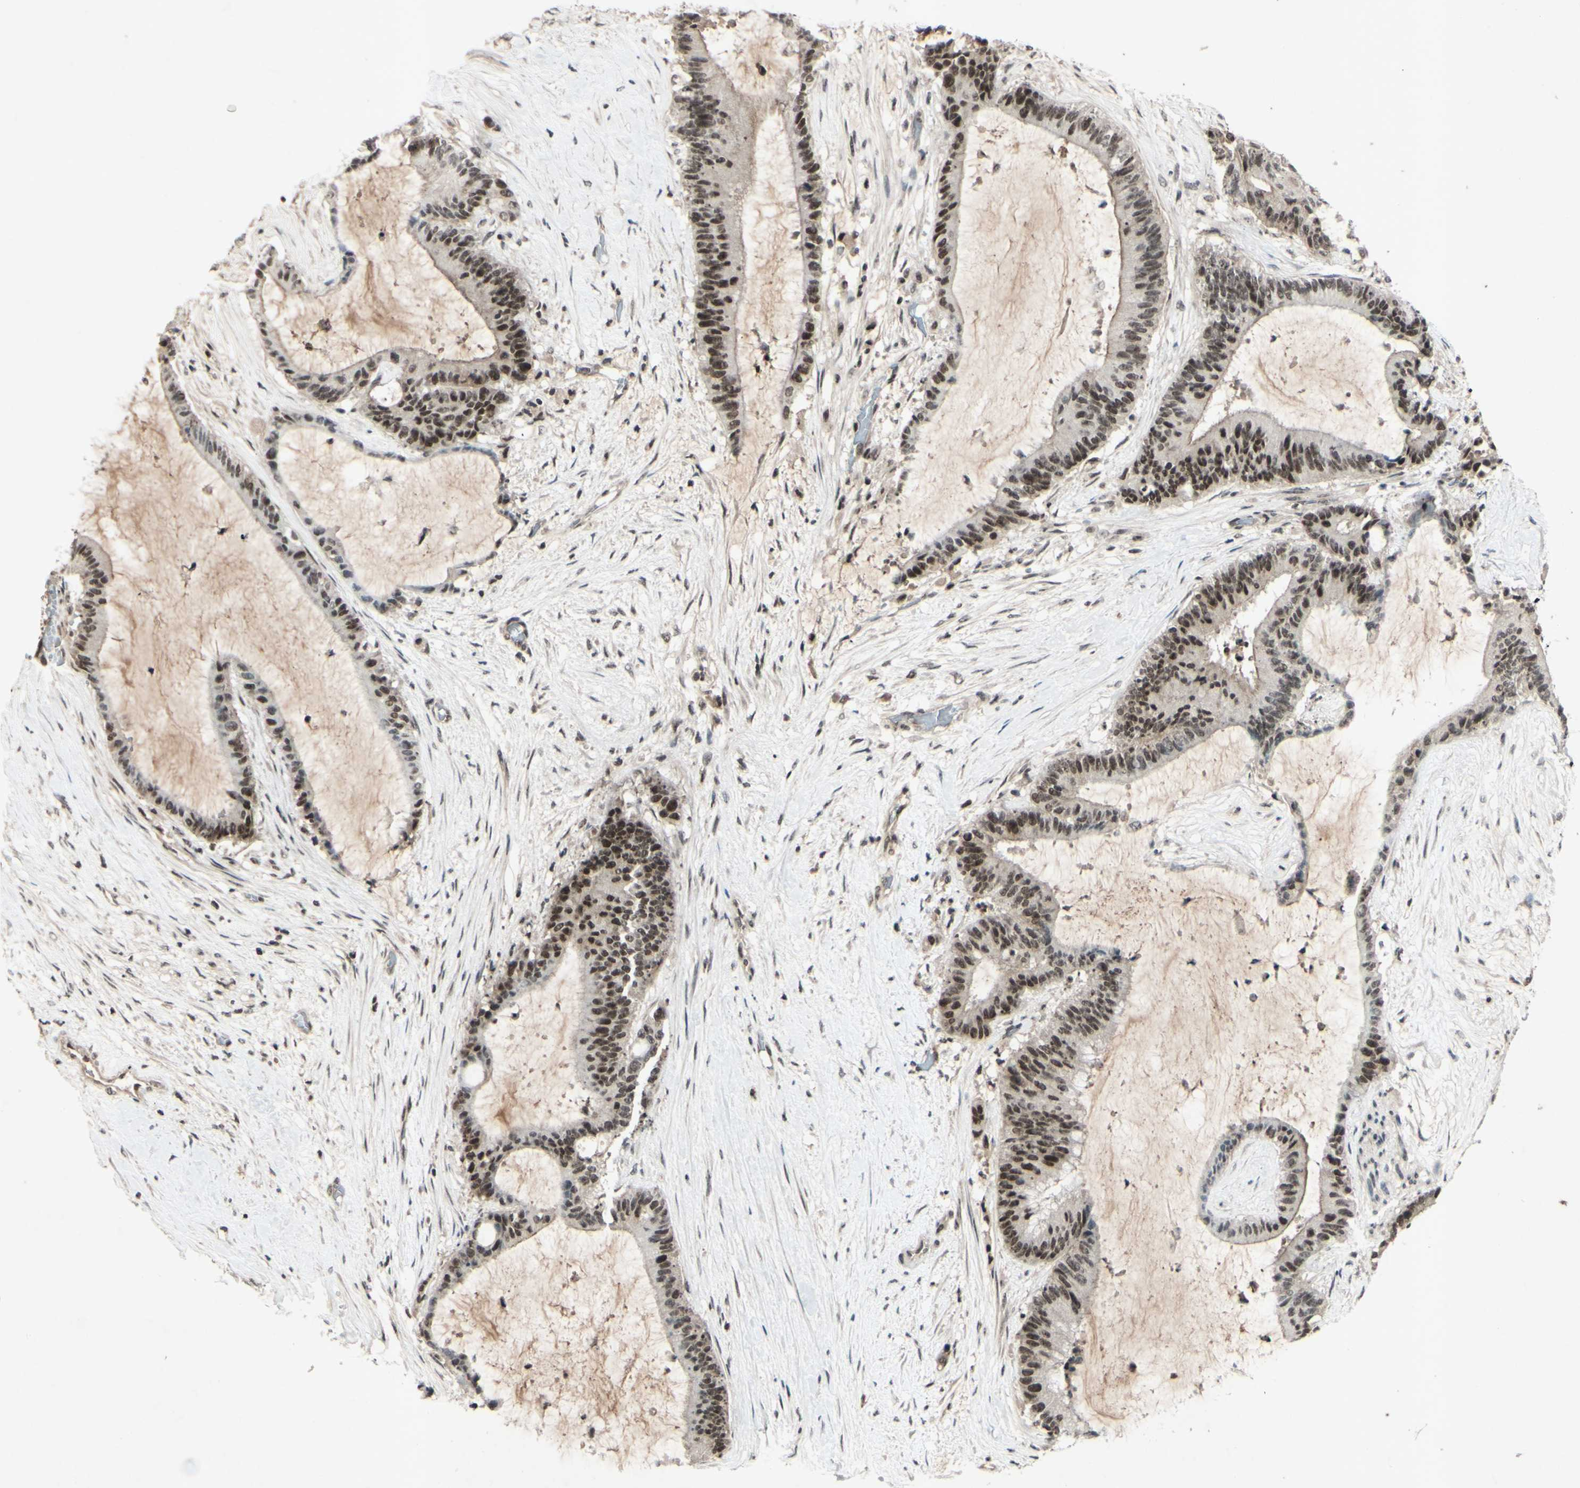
{"staining": {"intensity": "moderate", "quantity": ">75%", "location": "nuclear"}, "tissue": "liver cancer", "cell_type": "Tumor cells", "image_type": "cancer", "snomed": [{"axis": "morphology", "description": "Cholangiocarcinoma"}, {"axis": "topography", "description": "Liver"}], "caption": "Protein expression analysis of cholangiocarcinoma (liver) displays moderate nuclear positivity in about >75% of tumor cells. The staining was performed using DAB (3,3'-diaminobenzidine) to visualize the protein expression in brown, while the nuclei were stained in blue with hematoxylin (Magnification: 20x).", "gene": "SNW1", "patient": {"sex": "female", "age": 73}}